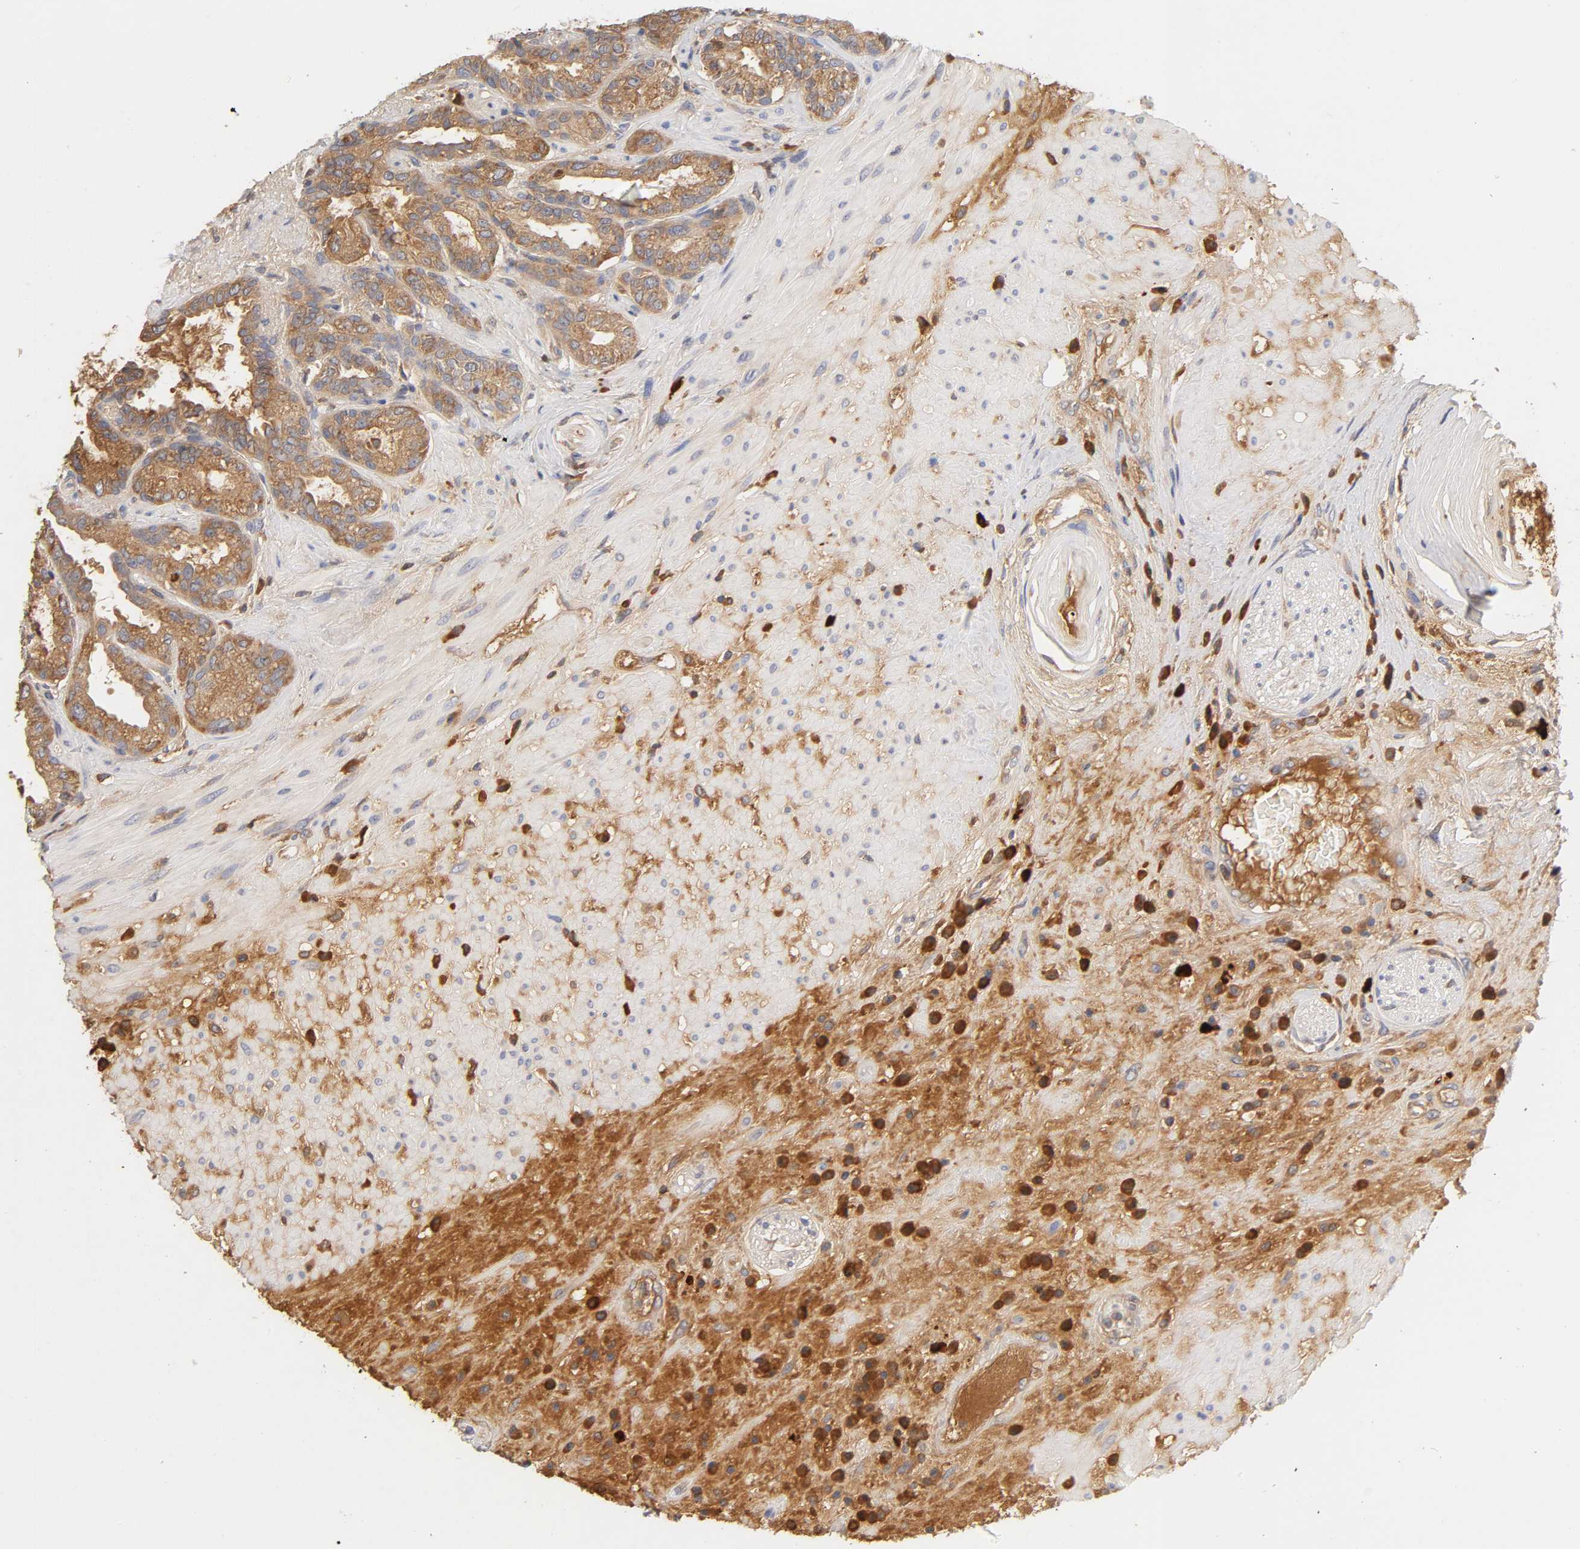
{"staining": {"intensity": "moderate", "quantity": ">75%", "location": "cytoplasmic/membranous"}, "tissue": "seminal vesicle", "cell_type": "Glandular cells", "image_type": "normal", "snomed": [{"axis": "morphology", "description": "Normal tissue, NOS"}, {"axis": "topography", "description": "Seminal veicle"}], "caption": "Brown immunohistochemical staining in normal human seminal vesicle shows moderate cytoplasmic/membranous positivity in about >75% of glandular cells.", "gene": "RPS29", "patient": {"sex": "male", "age": 61}}